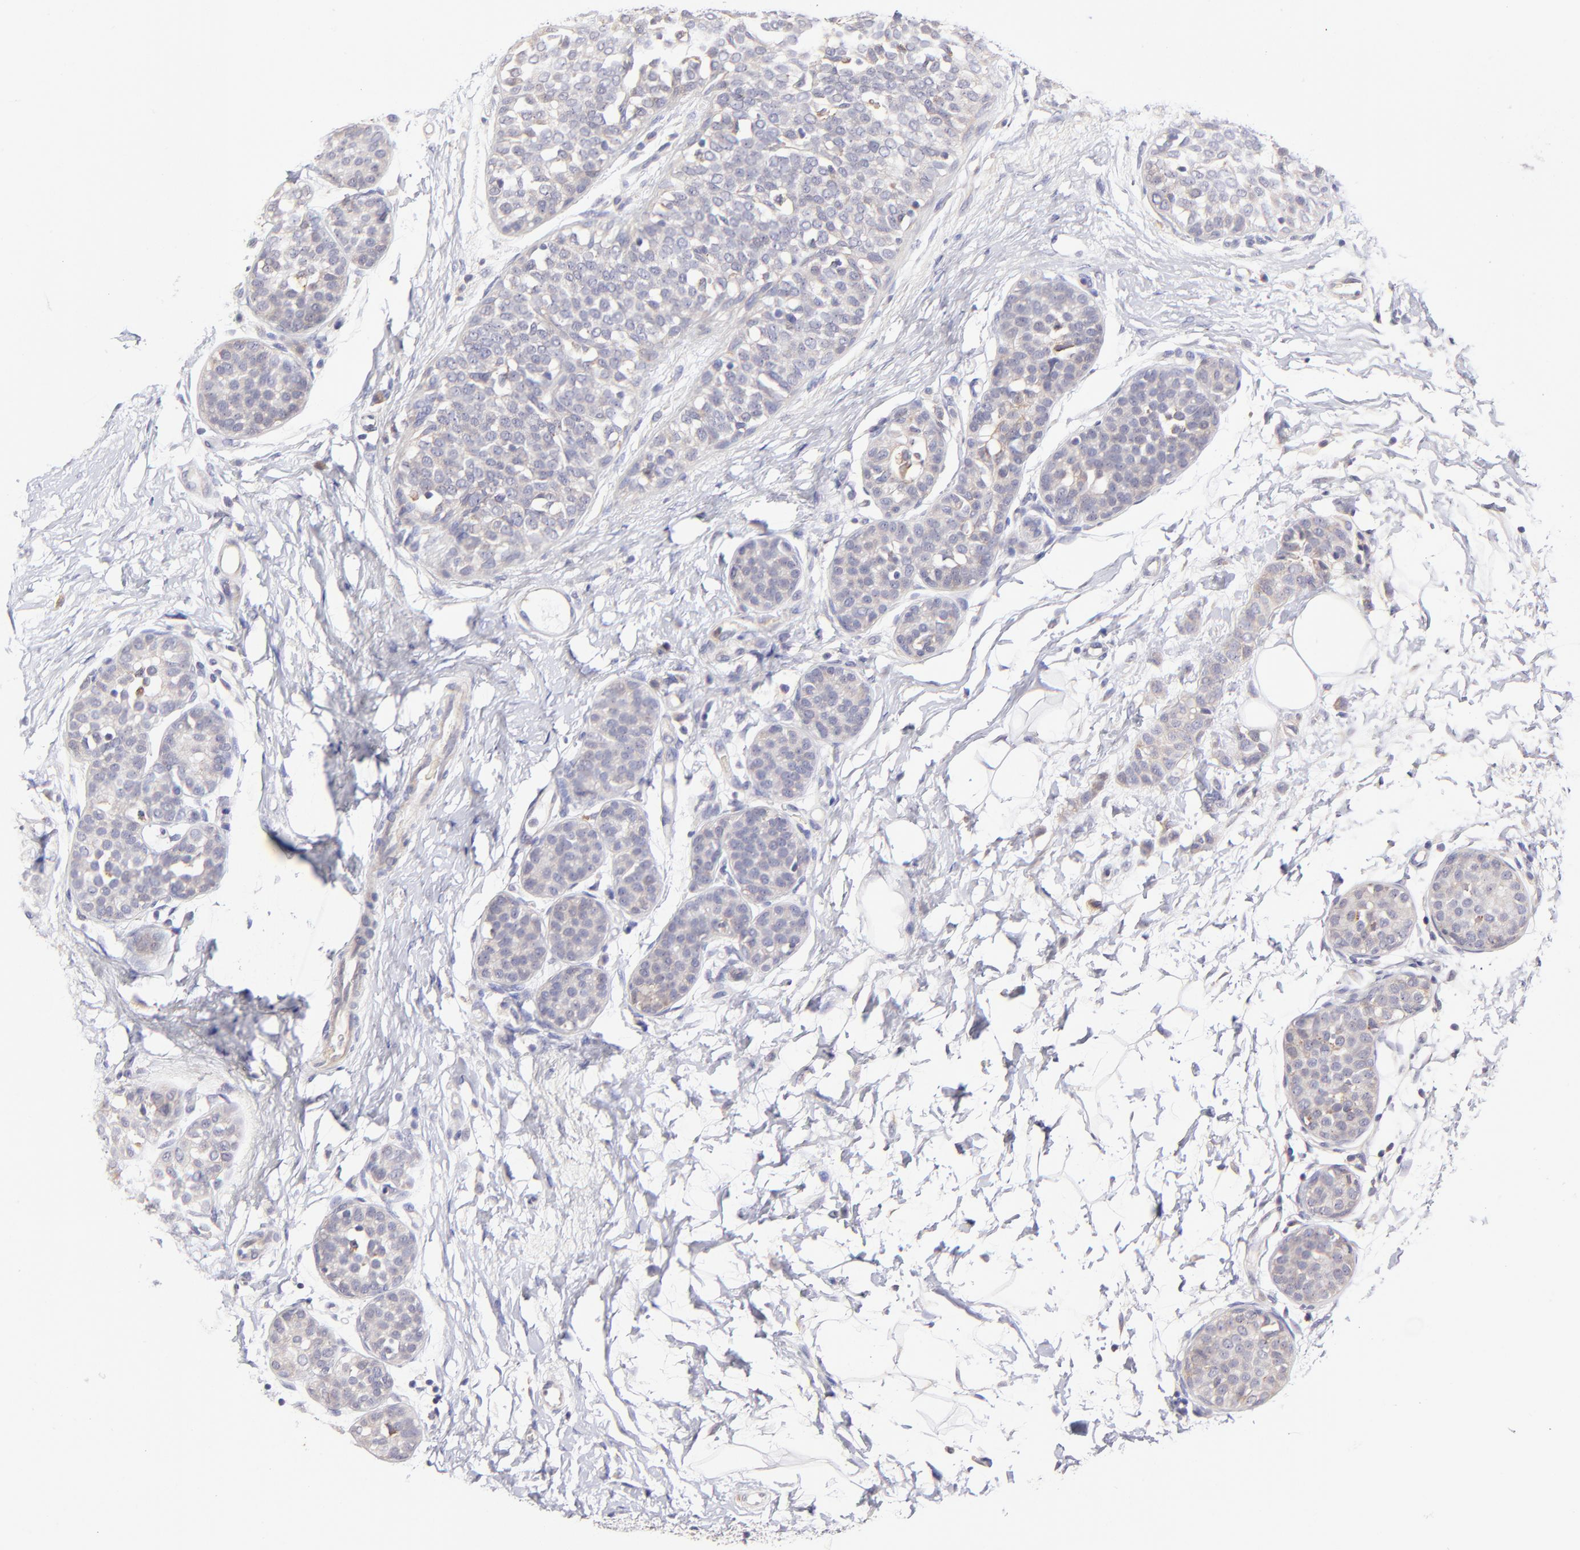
{"staining": {"intensity": "weak", "quantity": ">75%", "location": "cytoplasmic/membranous"}, "tissue": "breast cancer", "cell_type": "Tumor cells", "image_type": "cancer", "snomed": [{"axis": "morphology", "description": "Lobular carcinoma, in situ"}, {"axis": "morphology", "description": "Lobular carcinoma"}, {"axis": "topography", "description": "Breast"}], "caption": "Protein expression analysis of human lobular carcinoma (breast) reveals weak cytoplasmic/membranous expression in about >75% of tumor cells.", "gene": "GCSAM", "patient": {"sex": "female", "age": 41}}